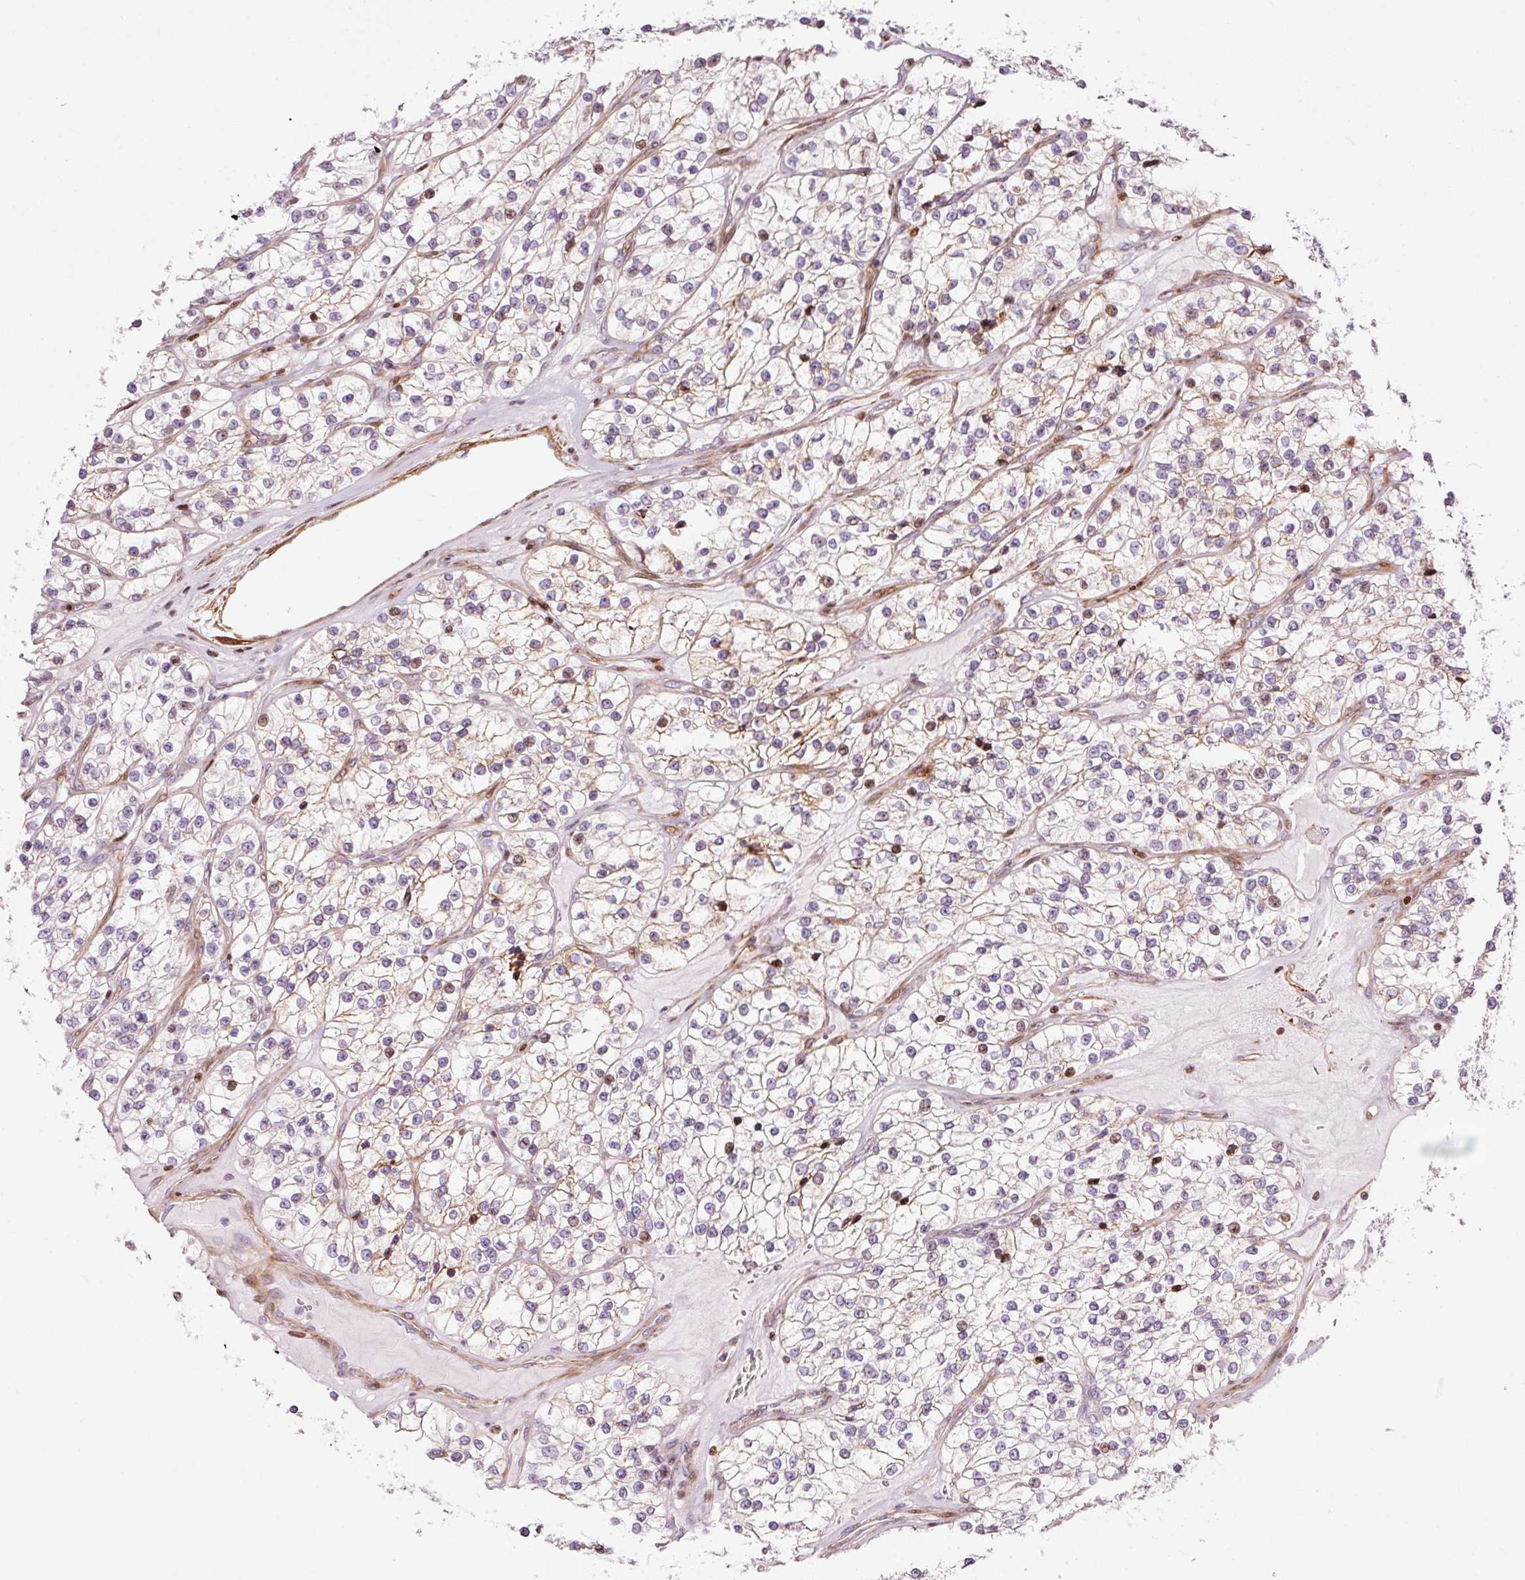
{"staining": {"intensity": "weak", "quantity": "<25%", "location": "nuclear"}, "tissue": "renal cancer", "cell_type": "Tumor cells", "image_type": "cancer", "snomed": [{"axis": "morphology", "description": "Adenocarcinoma, NOS"}, {"axis": "topography", "description": "Kidney"}], "caption": "This is an immunohistochemistry (IHC) histopathology image of human adenocarcinoma (renal). There is no staining in tumor cells.", "gene": "ANKRD20A1", "patient": {"sex": "female", "age": 57}}